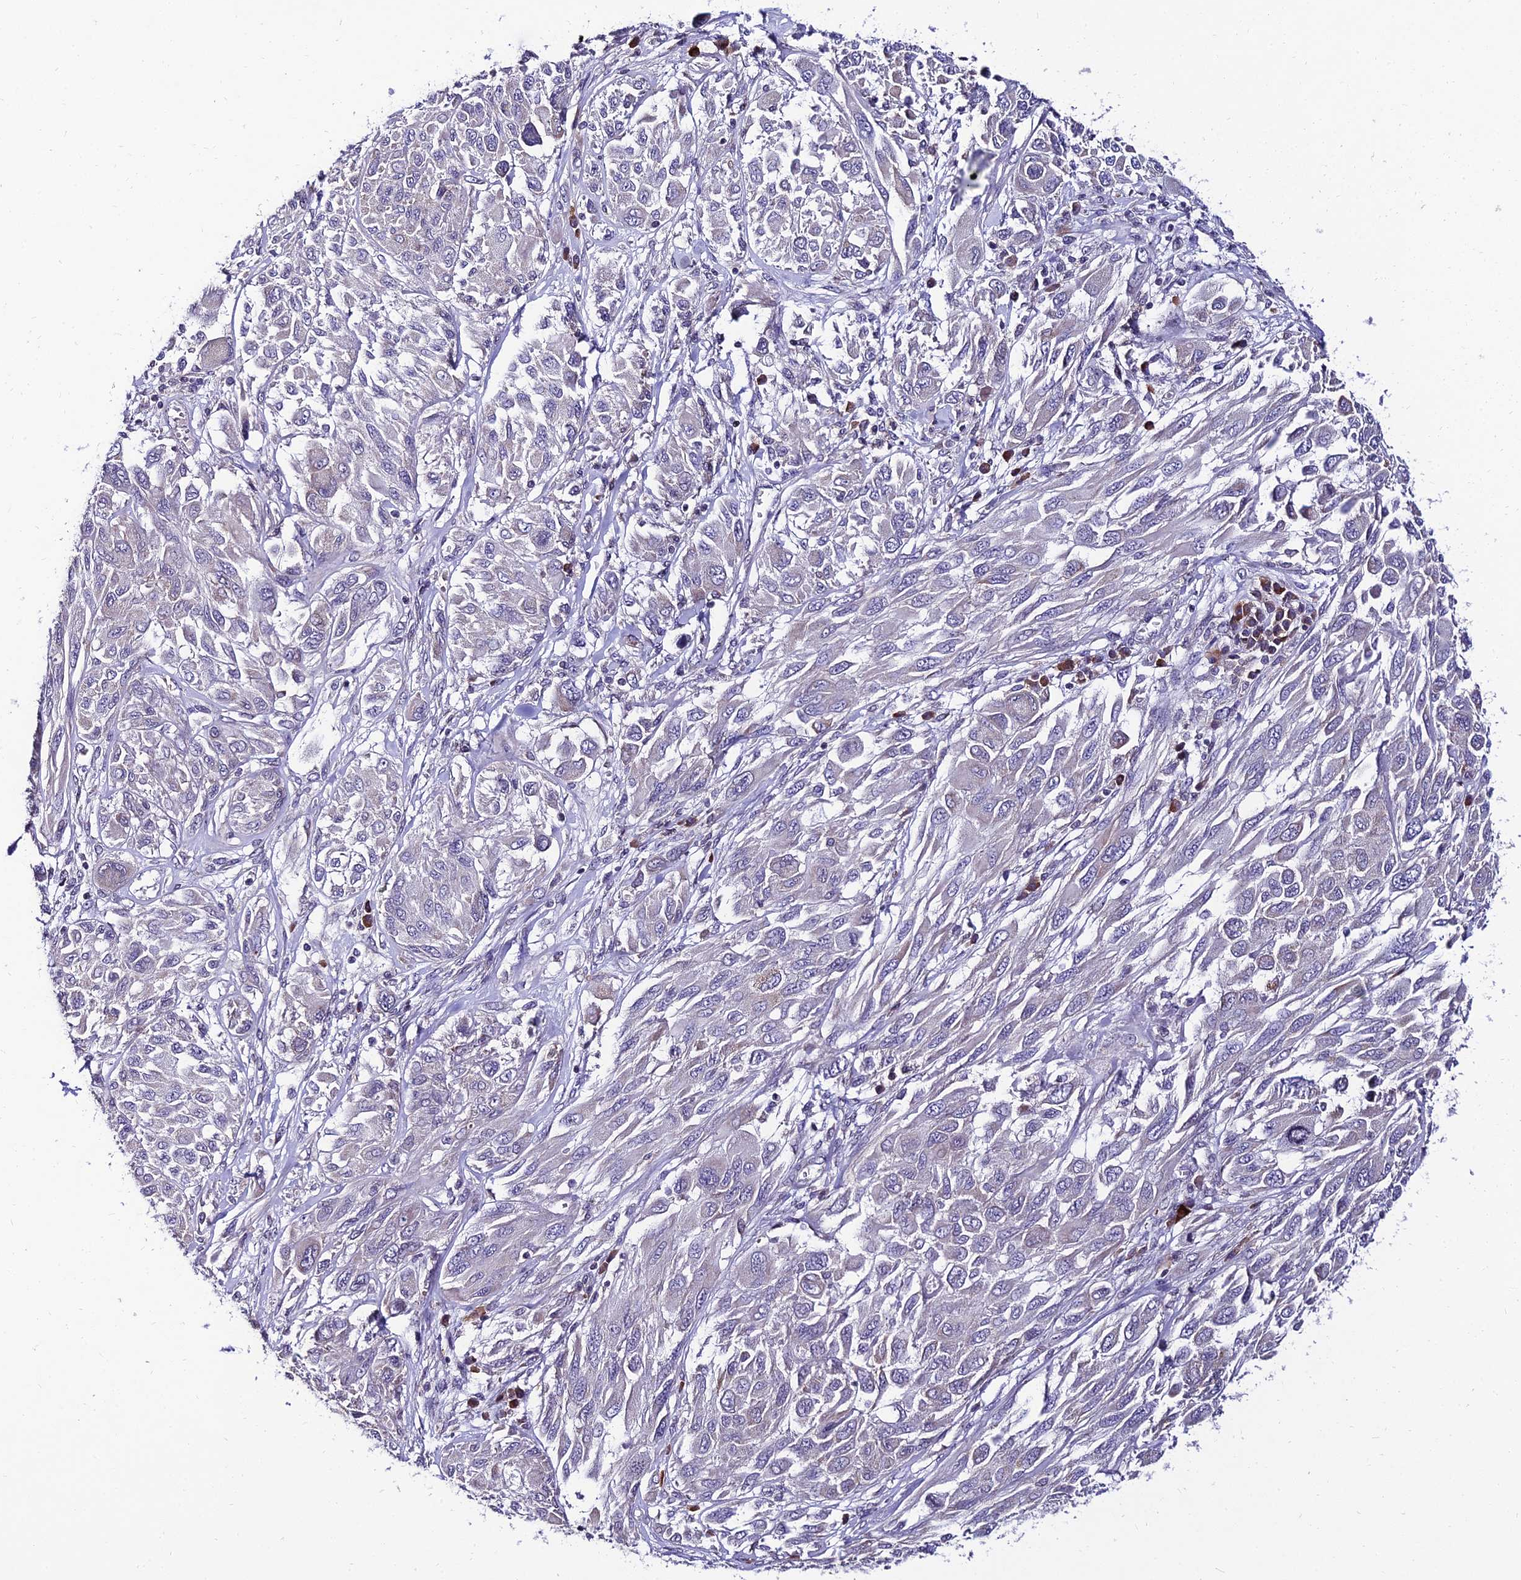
{"staining": {"intensity": "negative", "quantity": "none", "location": "none"}, "tissue": "melanoma", "cell_type": "Tumor cells", "image_type": "cancer", "snomed": [{"axis": "morphology", "description": "Malignant melanoma, NOS"}, {"axis": "topography", "description": "Skin"}], "caption": "An image of human malignant melanoma is negative for staining in tumor cells.", "gene": "CDNF", "patient": {"sex": "female", "age": 91}}